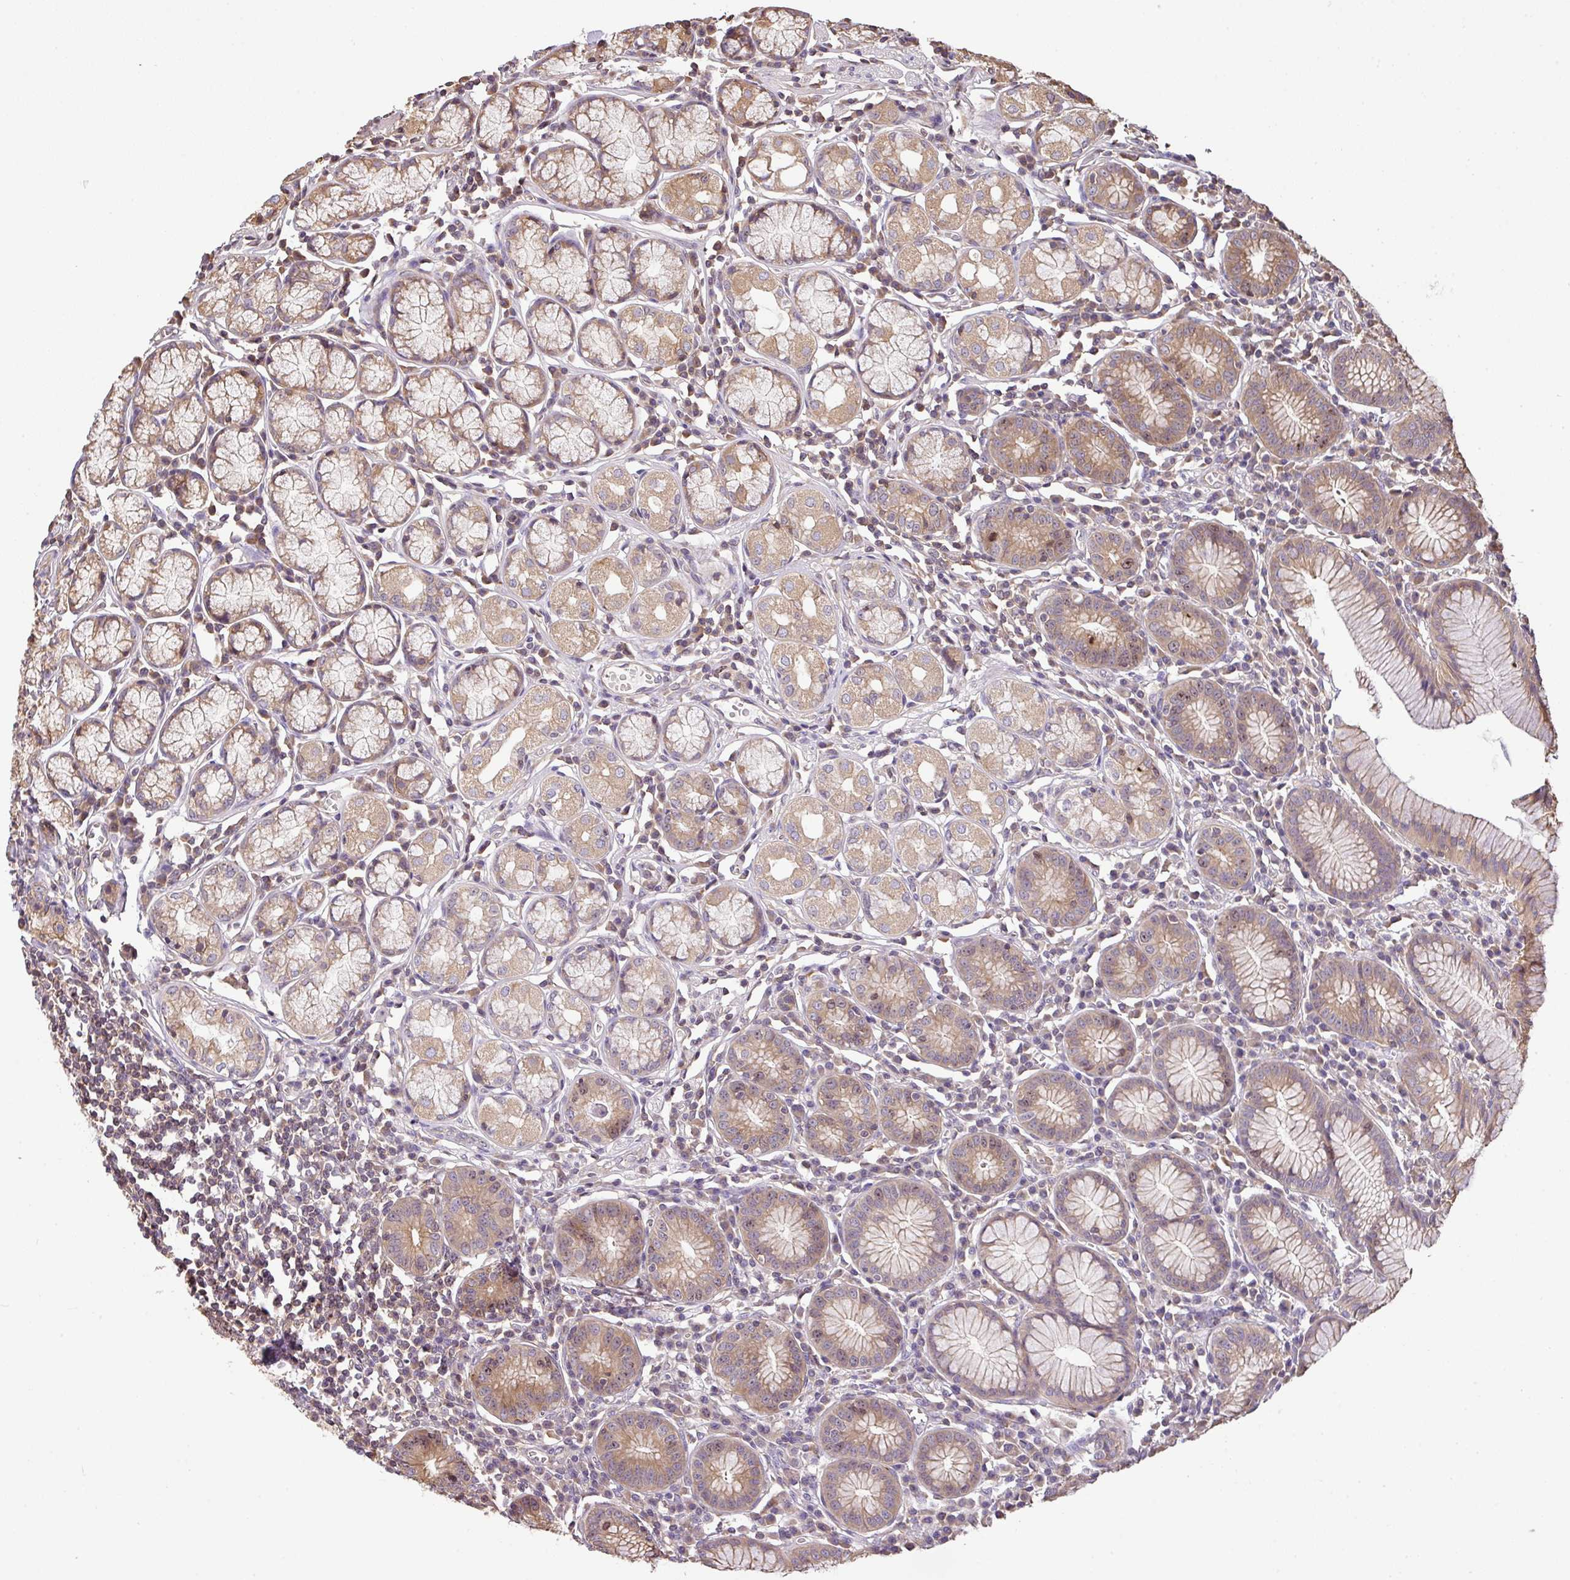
{"staining": {"intensity": "moderate", "quantity": ">75%", "location": "cytoplasmic/membranous"}, "tissue": "stomach", "cell_type": "Glandular cells", "image_type": "normal", "snomed": [{"axis": "morphology", "description": "Normal tissue, NOS"}, {"axis": "topography", "description": "Stomach"}], "caption": "The immunohistochemical stain highlights moderate cytoplasmic/membranous expression in glandular cells of benign stomach. (IHC, brightfield microscopy, high magnification).", "gene": "VENTX", "patient": {"sex": "male", "age": 55}}